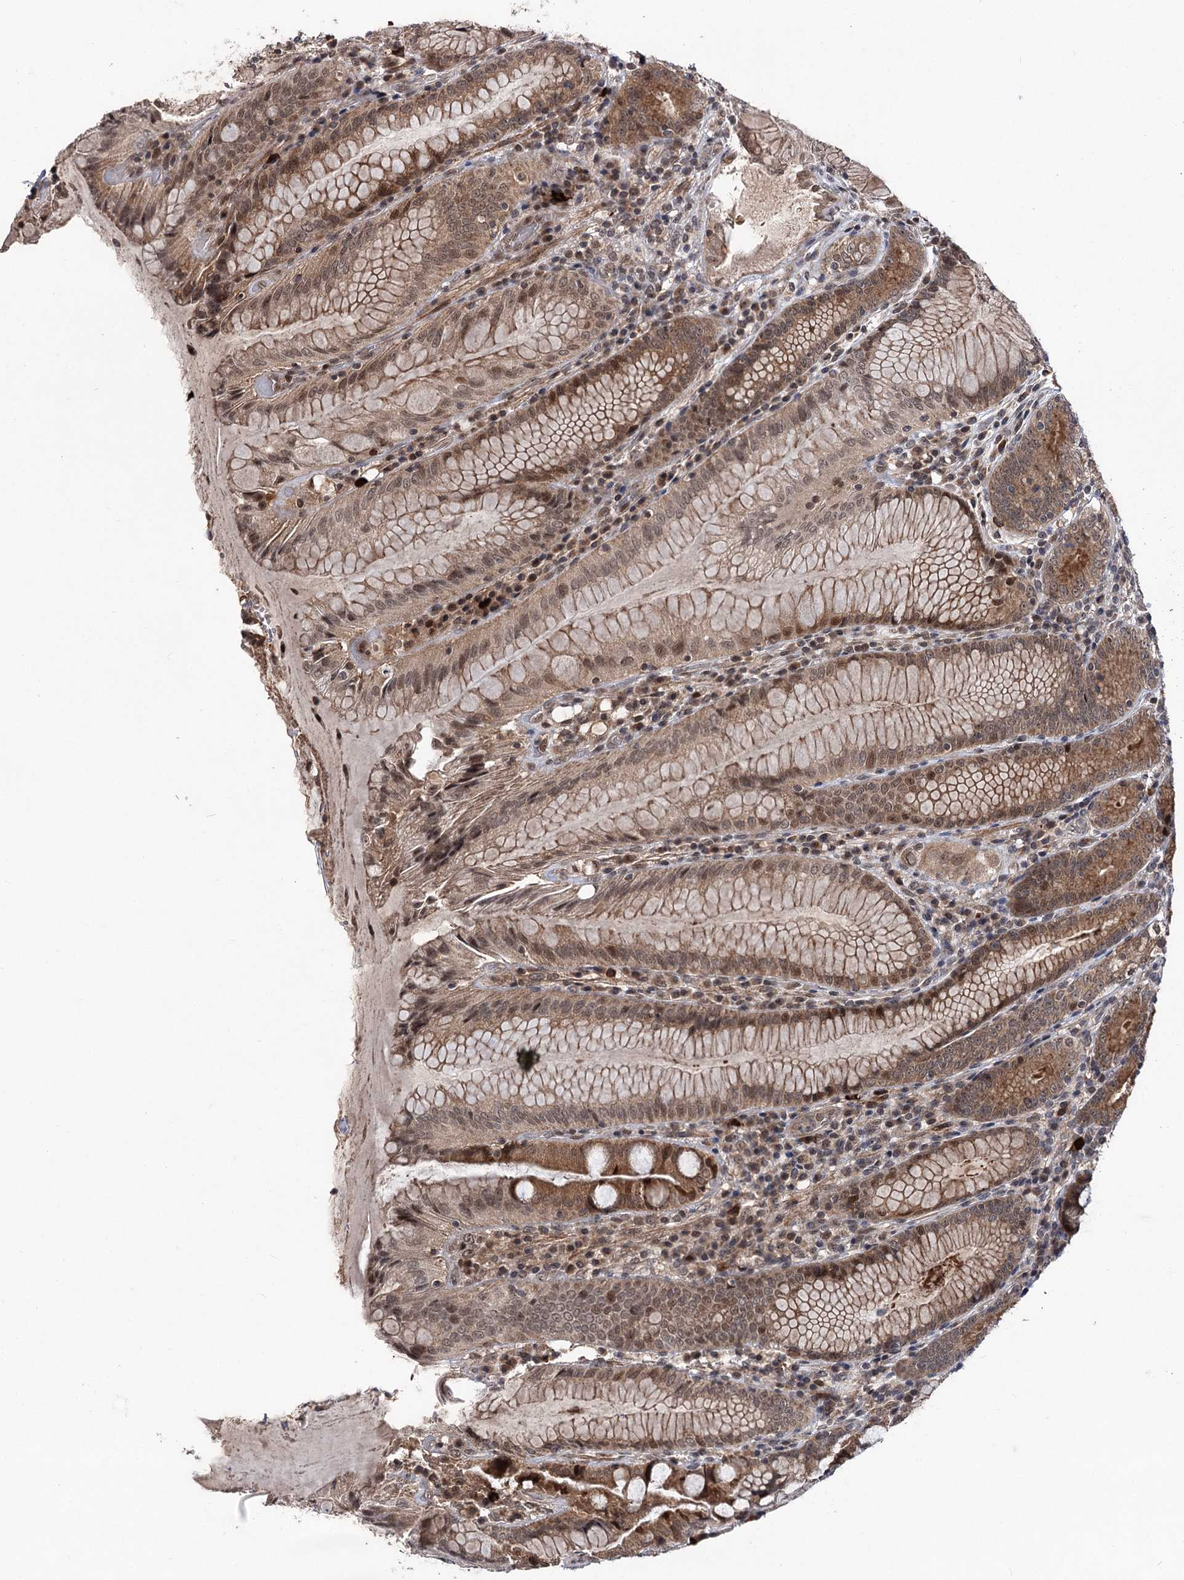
{"staining": {"intensity": "strong", "quantity": "25%-75%", "location": "cytoplasmic/membranous,nuclear"}, "tissue": "stomach", "cell_type": "Glandular cells", "image_type": "normal", "snomed": [{"axis": "morphology", "description": "Normal tissue, NOS"}, {"axis": "topography", "description": "Stomach, upper"}, {"axis": "topography", "description": "Stomach, lower"}], "caption": "About 25%-75% of glandular cells in normal human stomach exhibit strong cytoplasmic/membranous,nuclear protein expression as visualized by brown immunohistochemical staining.", "gene": "FAM53B", "patient": {"sex": "female", "age": 76}}